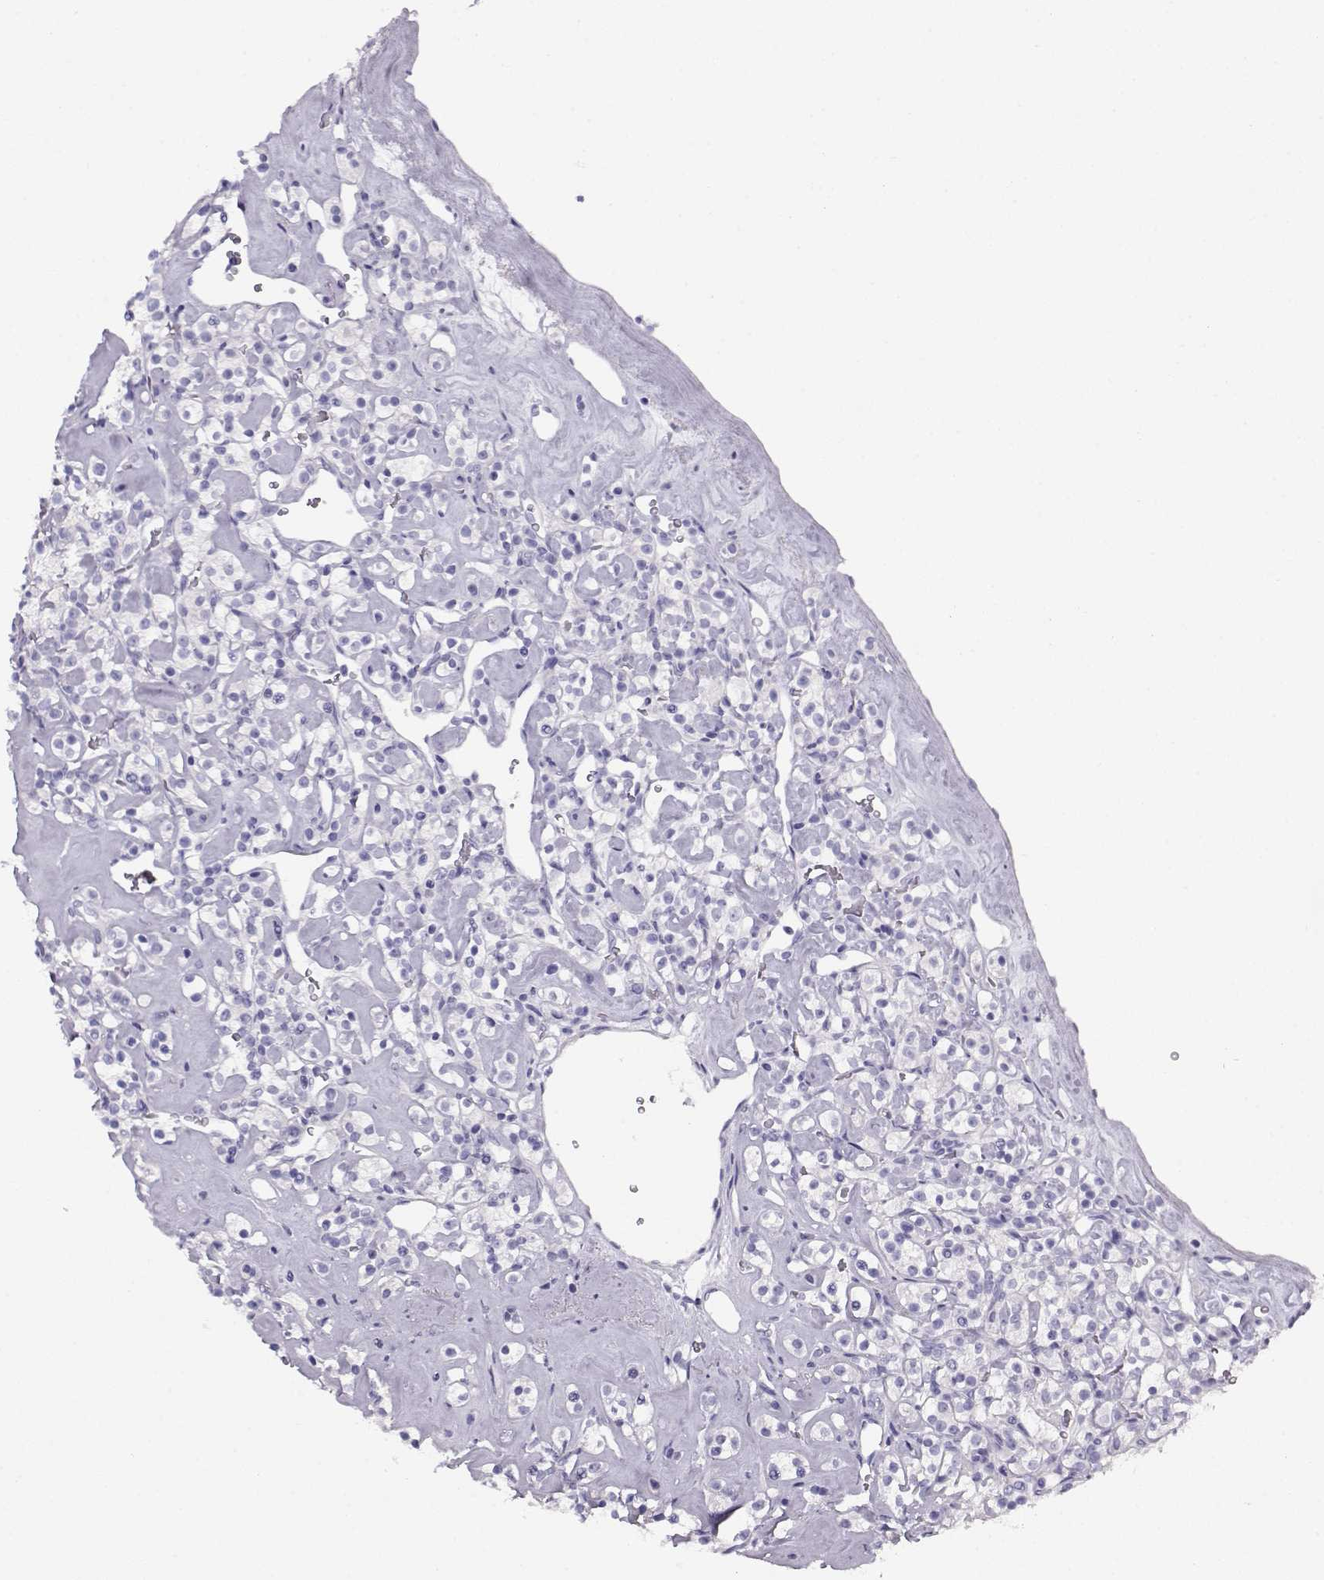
{"staining": {"intensity": "negative", "quantity": "none", "location": "none"}, "tissue": "renal cancer", "cell_type": "Tumor cells", "image_type": "cancer", "snomed": [{"axis": "morphology", "description": "Adenocarcinoma, NOS"}, {"axis": "topography", "description": "Kidney"}], "caption": "Renal adenocarcinoma was stained to show a protein in brown. There is no significant positivity in tumor cells.", "gene": "ACTN2", "patient": {"sex": "male", "age": 77}}